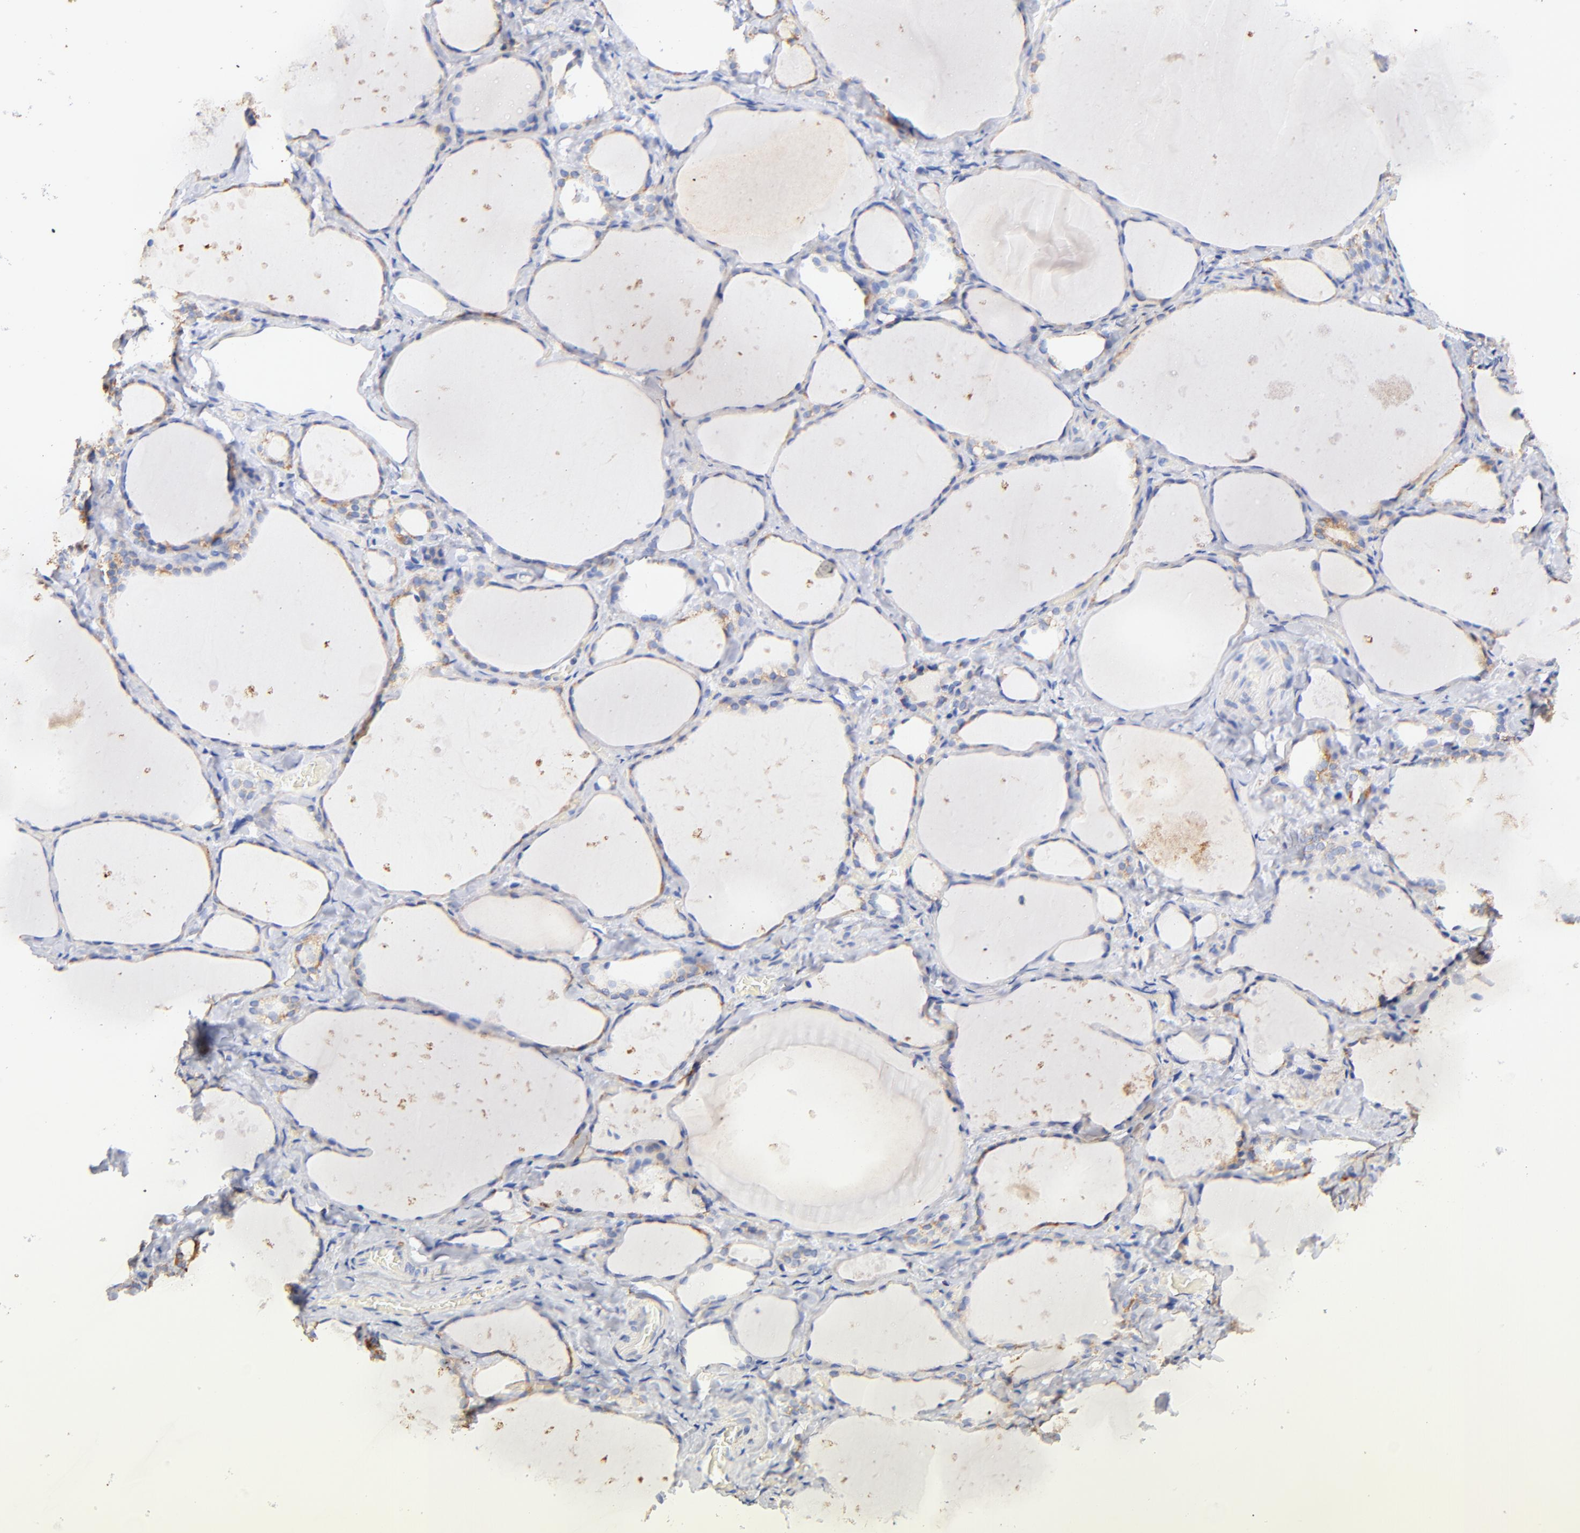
{"staining": {"intensity": "weak", "quantity": "<25%", "location": "cytoplasmic/membranous"}, "tissue": "thyroid gland", "cell_type": "Glandular cells", "image_type": "normal", "snomed": [{"axis": "morphology", "description": "Normal tissue, NOS"}, {"axis": "topography", "description": "Thyroid gland"}], "caption": "A micrograph of human thyroid gland is negative for staining in glandular cells. The staining was performed using DAB to visualize the protein expression in brown, while the nuclei were stained in blue with hematoxylin (Magnification: 20x).", "gene": "ATP5F1D", "patient": {"sex": "female", "age": 75}}